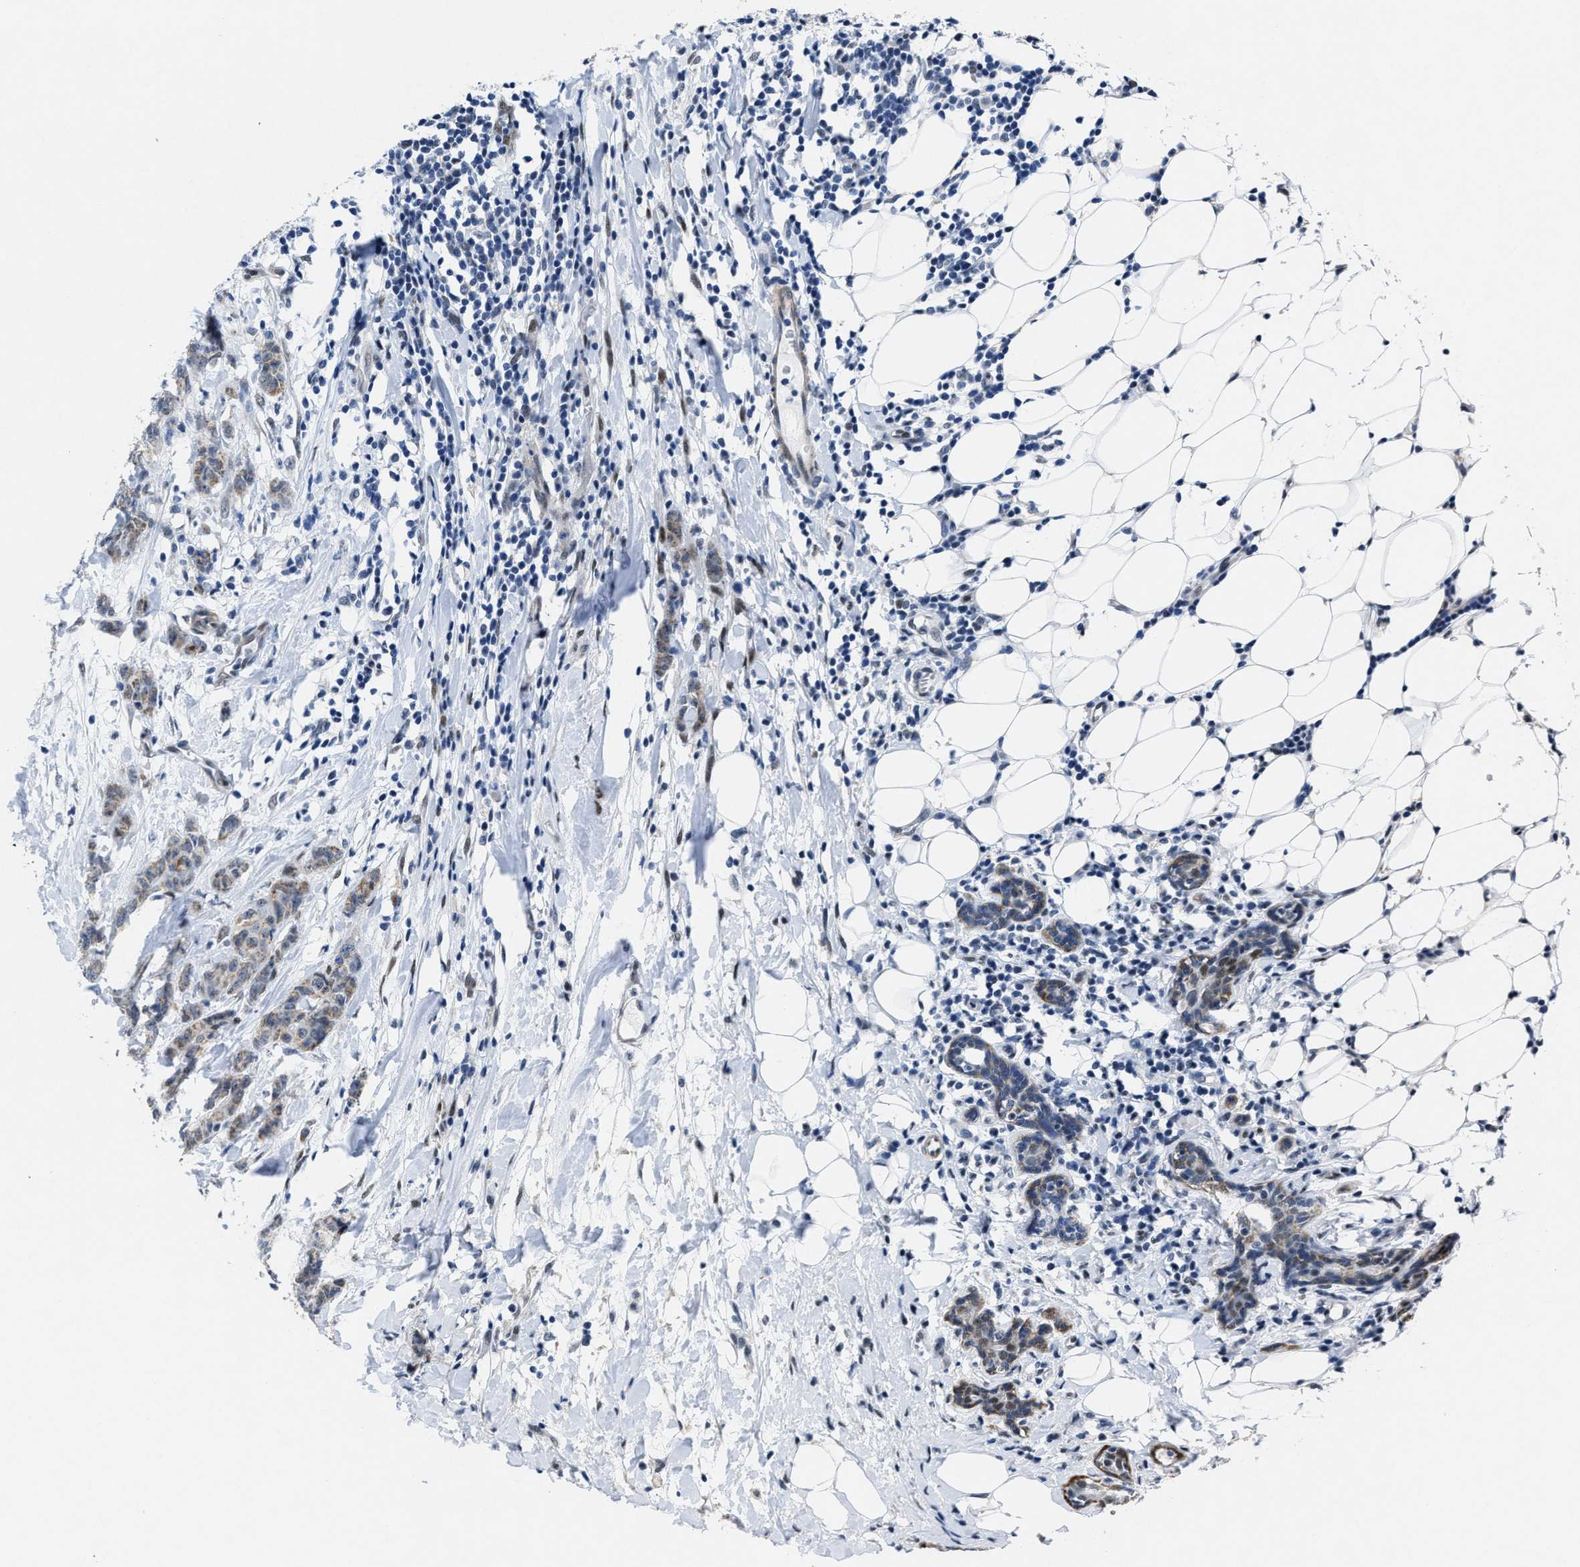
{"staining": {"intensity": "weak", "quantity": ">75%", "location": "cytoplasmic/membranous"}, "tissue": "breast cancer", "cell_type": "Tumor cells", "image_type": "cancer", "snomed": [{"axis": "morphology", "description": "Normal tissue, NOS"}, {"axis": "morphology", "description": "Duct carcinoma"}, {"axis": "topography", "description": "Breast"}], "caption": "Breast cancer stained with DAB (3,3'-diaminobenzidine) immunohistochemistry reveals low levels of weak cytoplasmic/membranous positivity in approximately >75% of tumor cells.", "gene": "ID3", "patient": {"sex": "female", "age": 40}}